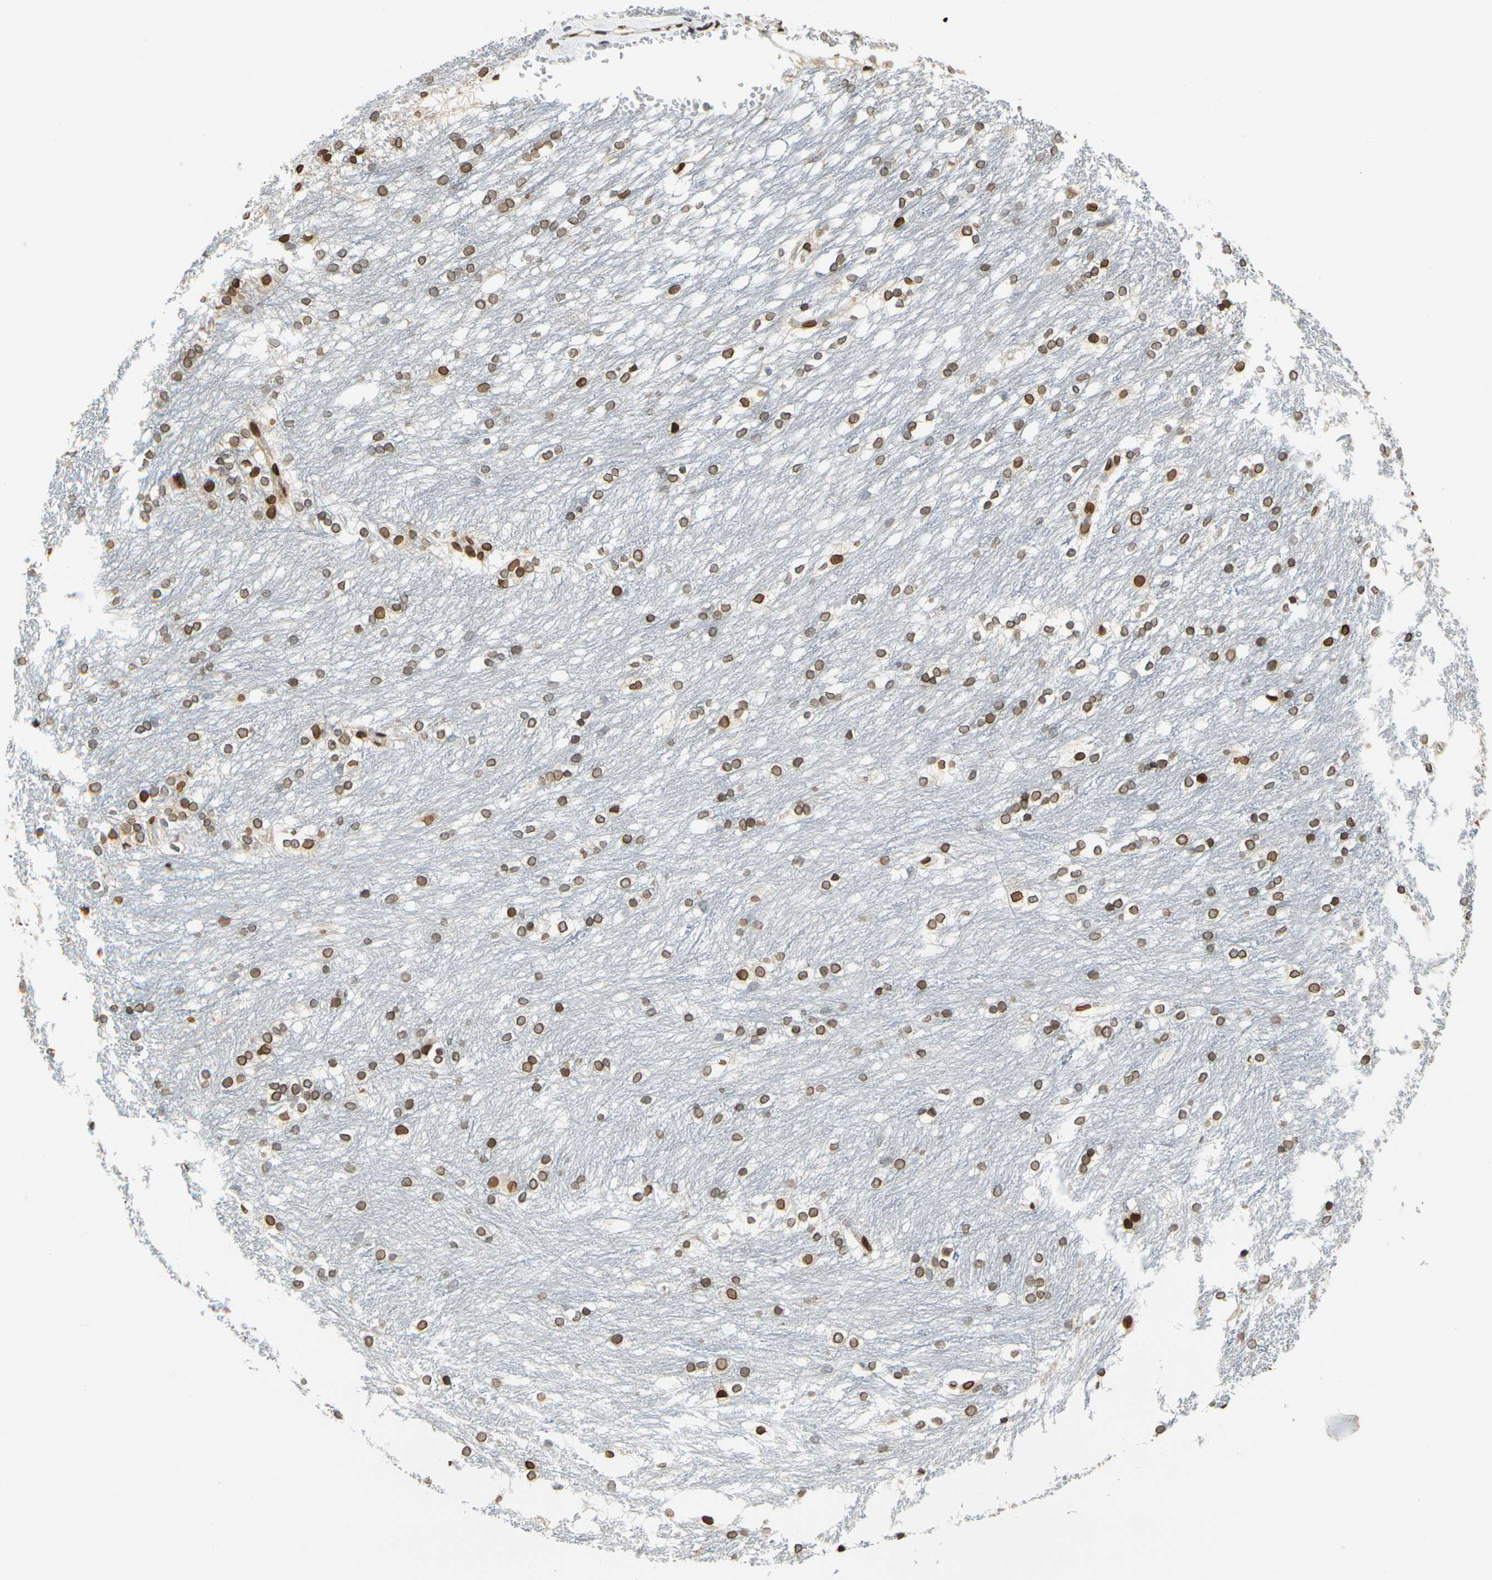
{"staining": {"intensity": "strong", "quantity": ">75%", "location": "cytoplasmic/membranous,nuclear"}, "tissue": "caudate", "cell_type": "Glial cells", "image_type": "normal", "snomed": [{"axis": "morphology", "description": "Normal tissue, NOS"}, {"axis": "topography", "description": "Lateral ventricle wall"}], "caption": "An immunohistochemistry (IHC) photomicrograph of benign tissue is shown. Protein staining in brown labels strong cytoplasmic/membranous,nuclear positivity in caudate within glial cells. (Stains: DAB in brown, nuclei in blue, Microscopy: brightfield microscopy at high magnification).", "gene": "SUN1", "patient": {"sex": "female", "age": 19}}